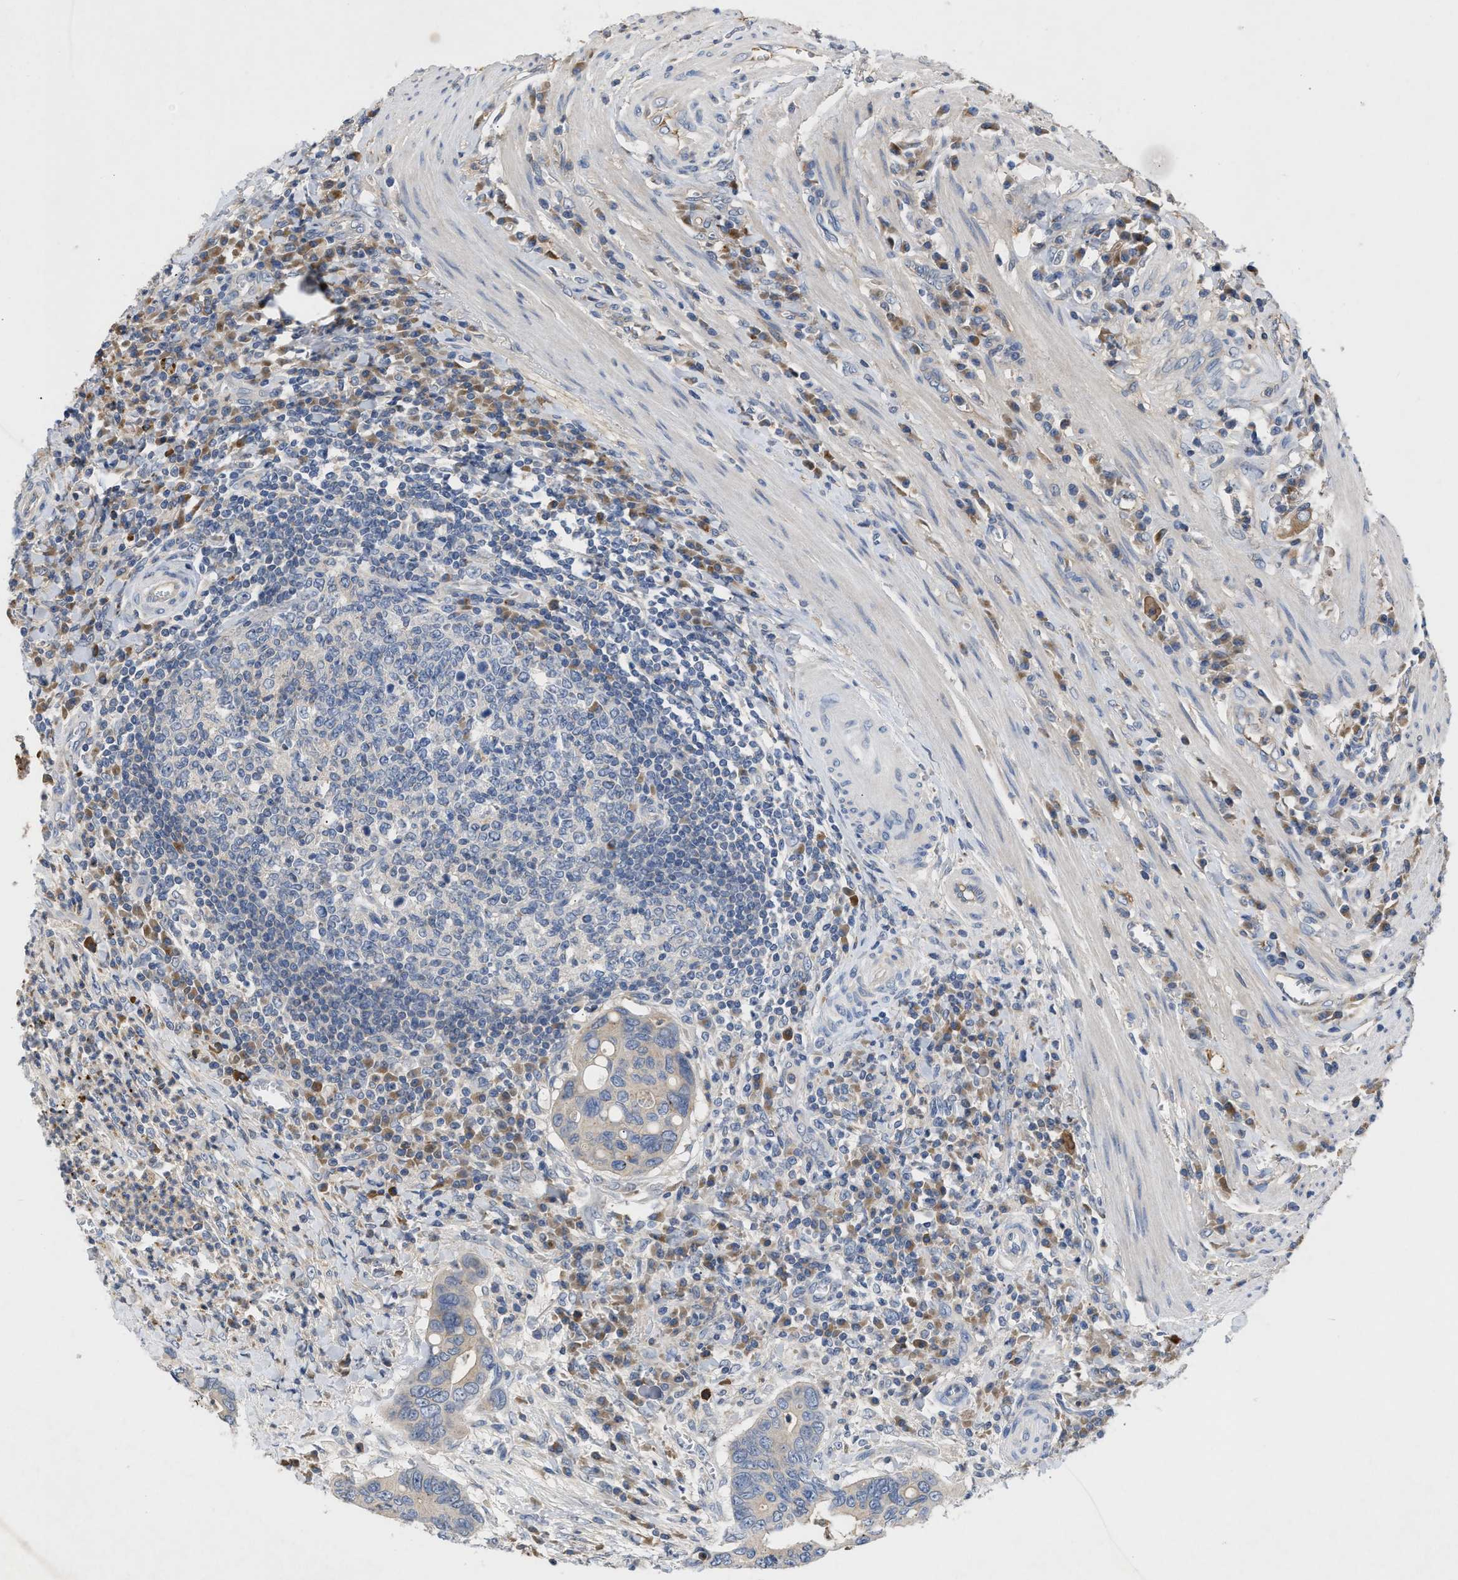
{"staining": {"intensity": "weak", "quantity": "<25%", "location": "cytoplasmic/membranous"}, "tissue": "colorectal cancer", "cell_type": "Tumor cells", "image_type": "cancer", "snomed": [{"axis": "morphology", "description": "Inflammation, NOS"}, {"axis": "morphology", "description": "Adenocarcinoma, NOS"}, {"axis": "topography", "description": "Colon"}], "caption": "Human adenocarcinoma (colorectal) stained for a protein using immunohistochemistry shows no staining in tumor cells.", "gene": "VPS4A", "patient": {"sex": "male", "age": 72}}